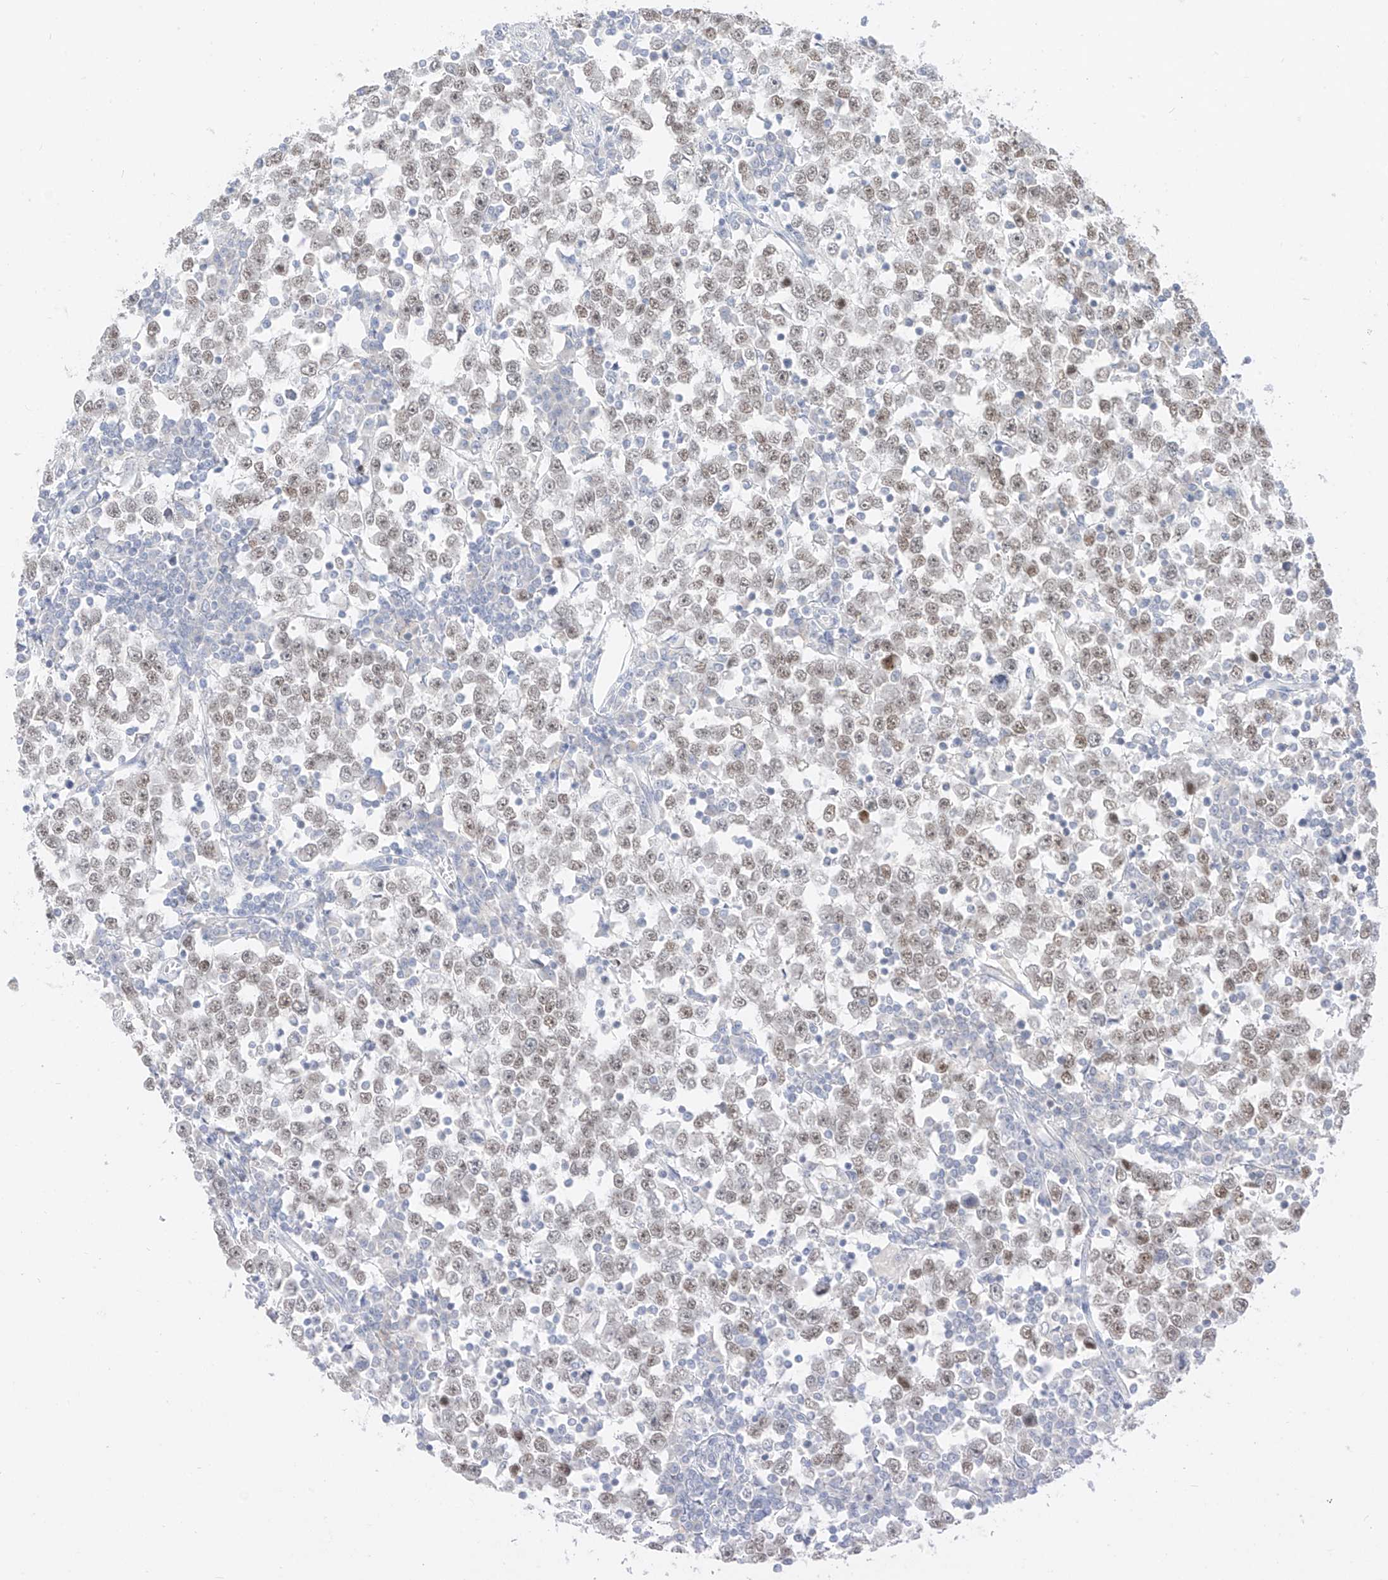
{"staining": {"intensity": "weak", "quantity": ">75%", "location": "nuclear"}, "tissue": "testis cancer", "cell_type": "Tumor cells", "image_type": "cancer", "snomed": [{"axis": "morphology", "description": "Seminoma, NOS"}, {"axis": "topography", "description": "Testis"}], "caption": "This micrograph reveals testis seminoma stained with immunohistochemistry (IHC) to label a protein in brown. The nuclear of tumor cells show weak positivity for the protein. Nuclei are counter-stained blue.", "gene": "BARX2", "patient": {"sex": "male", "age": 65}}